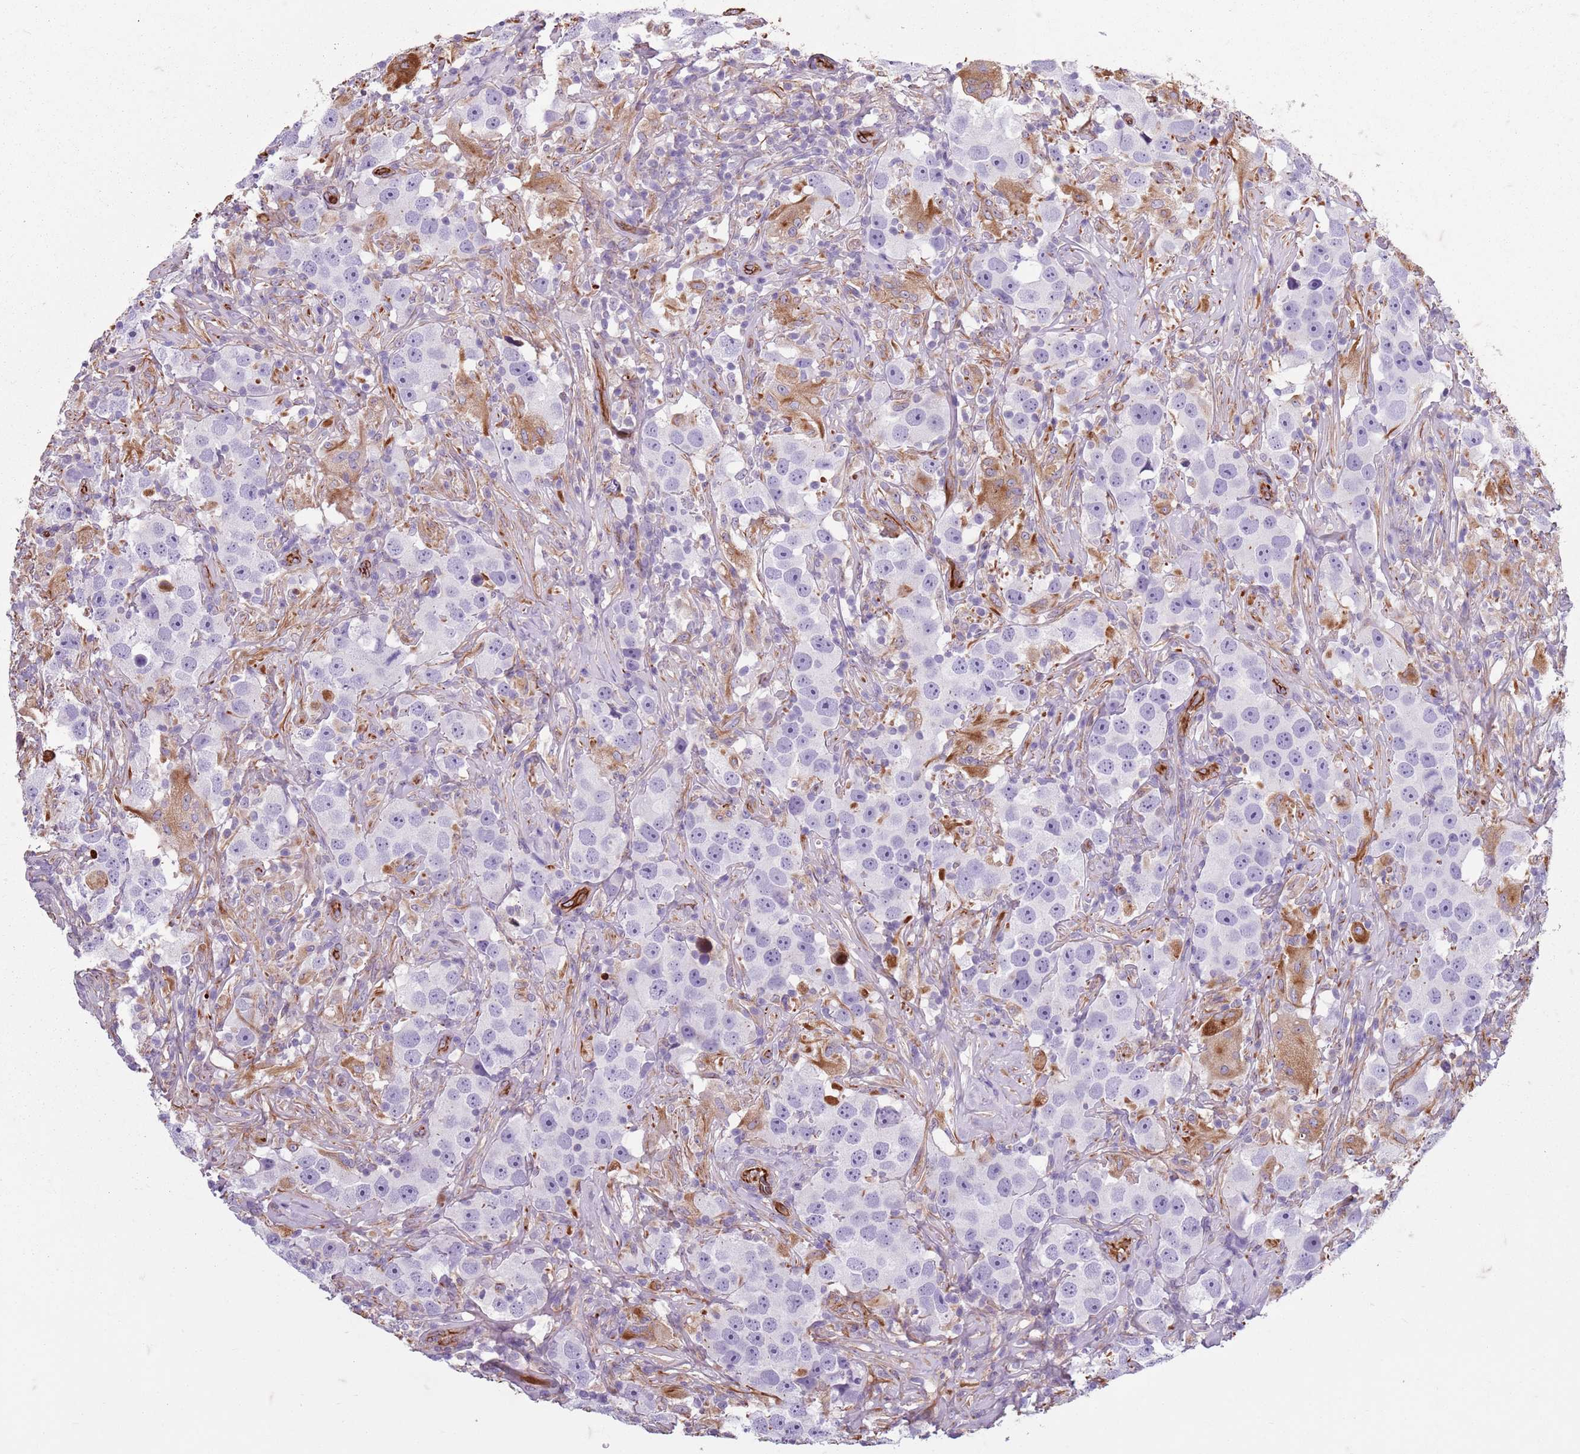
{"staining": {"intensity": "negative", "quantity": "none", "location": "none"}, "tissue": "testis cancer", "cell_type": "Tumor cells", "image_type": "cancer", "snomed": [{"axis": "morphology", "description": "Seminoma, NOS"}, {"axis": "topography", "description": "Testis"}], "caption": "Testis cancer was stained to show a protein in brown. There is no significant staining in tumor cells.", "gene": "TAS2R38", "patient": {"sex": "male", "age": 49}}